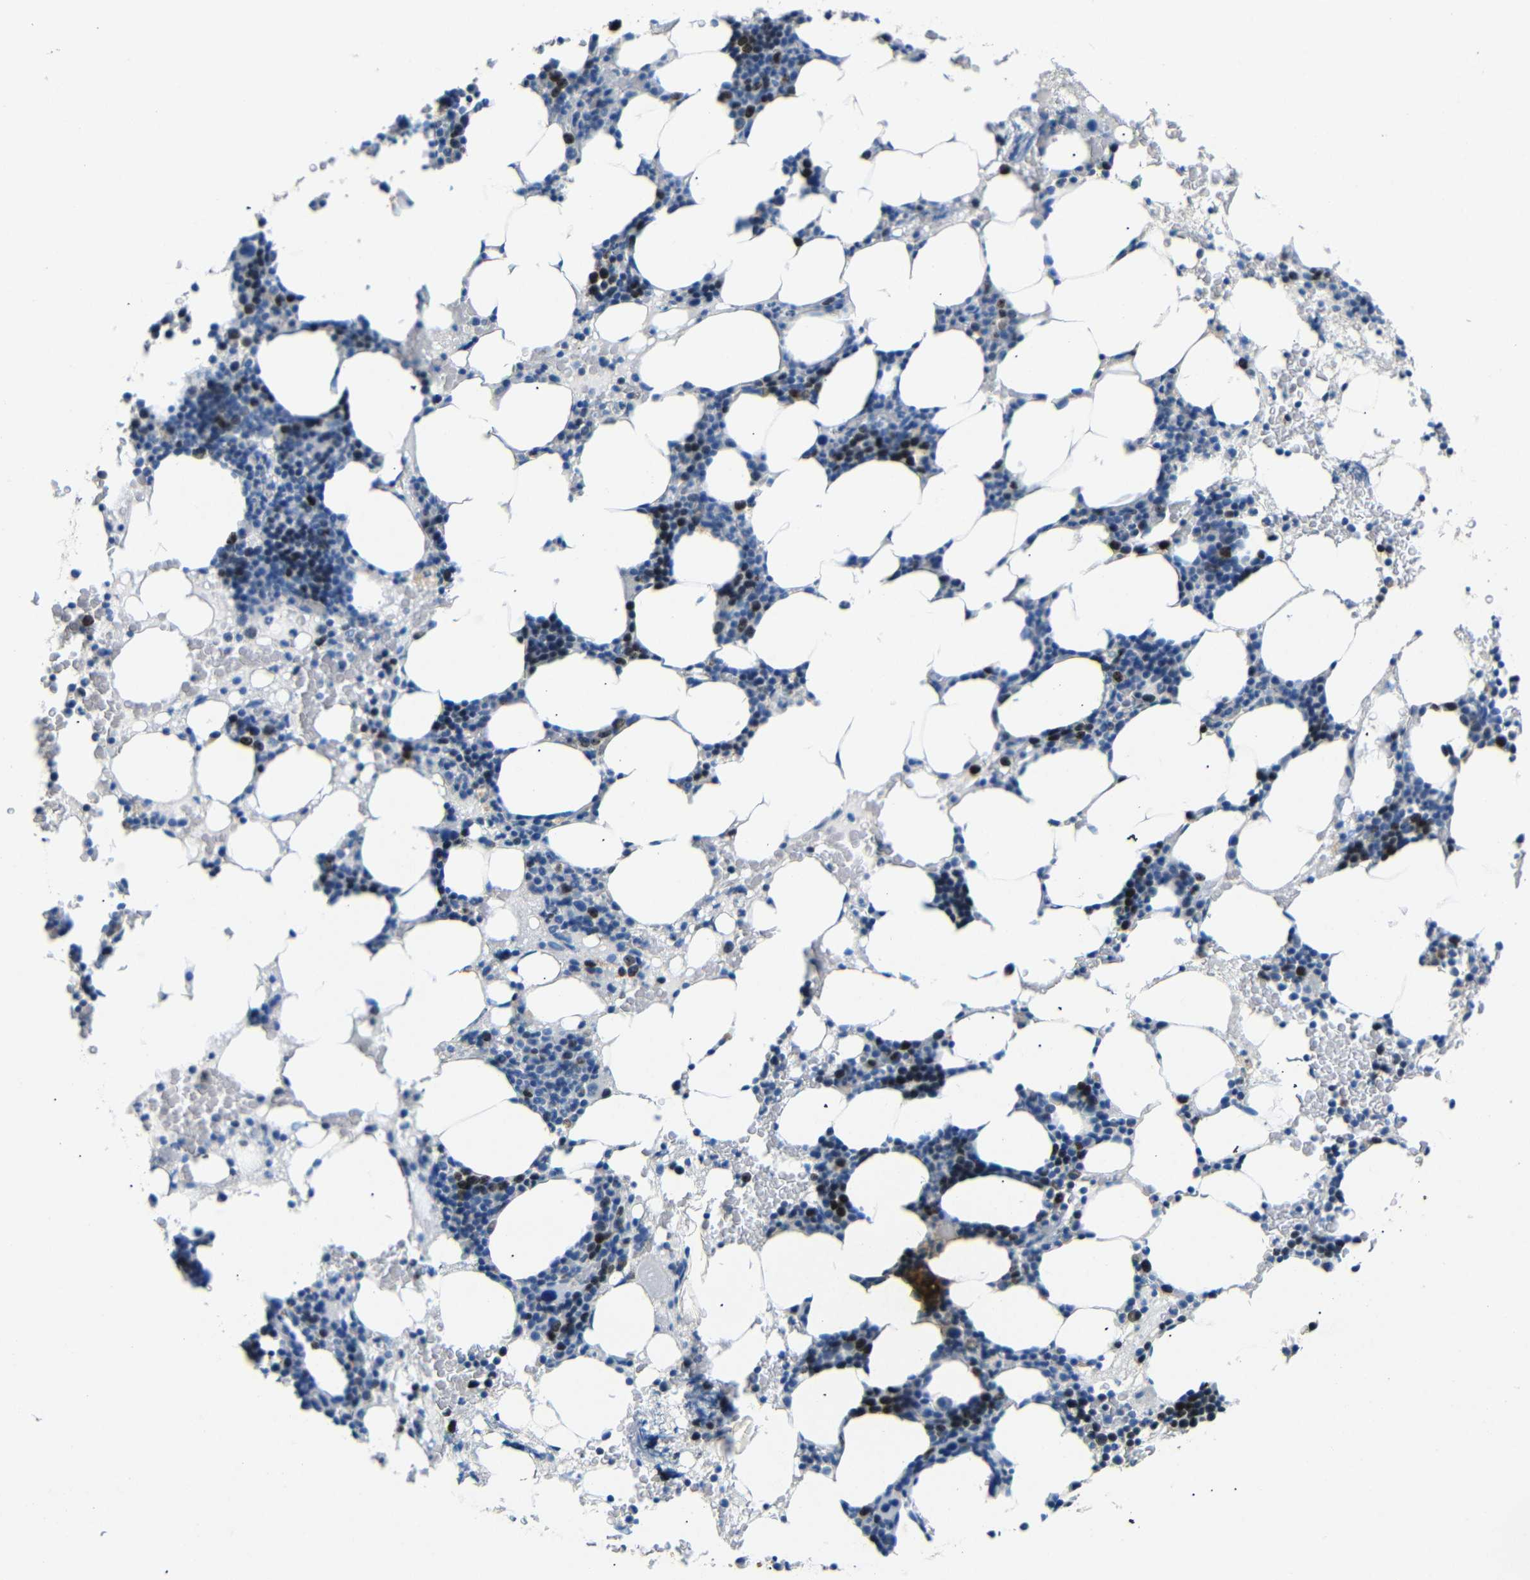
{"staining": {"intensity": "strong", "quantity": "<25%", "location": "nuclear"}, "tissue": "bone marrow", "cell_type": "Hematopoietic cells", "image_type": "normal", "snomed": [{"axis": "morphology", "description": "Normal tissue, NOS"}, {"axis": "morphology", "description": "Inflammation, NOS"}, {"axis": "topography", "description": "Bone marrow"}], "caption": "Immunohistochemistry (DAB) staining of benign human bone marrow reveals strong nuclear protein expression in about <25% of hematopoietic cells. (DAB = brown stain, brightfield microscopy at high magnification).", "gene": "INCENP", "patient": {"sex": "female", "age": 84}}